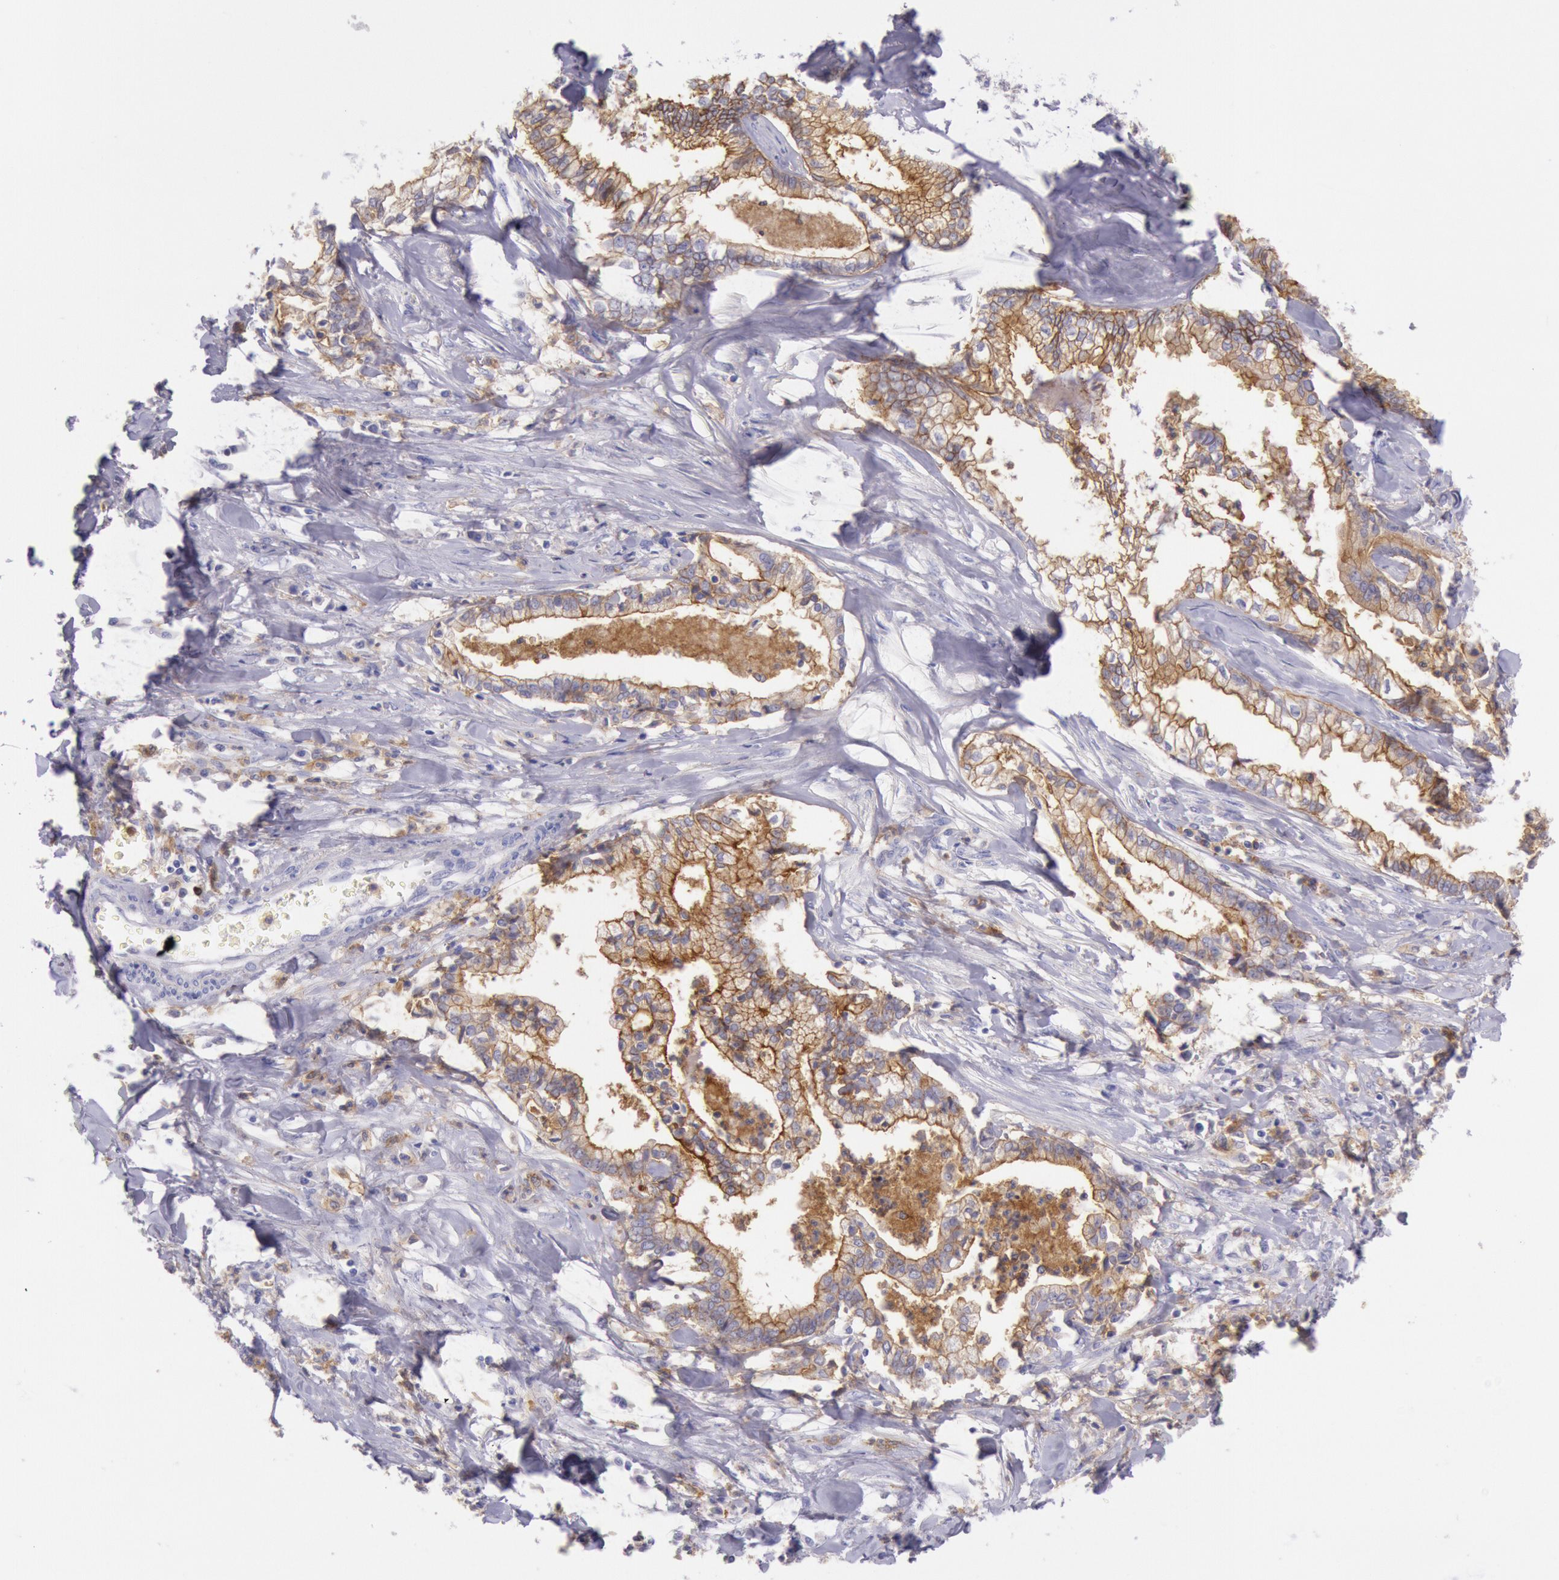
{"staining": {"intensity": "moderate", "quantity": ">75%", "location": "cytoplasmic/membranous"}, "tissue": "liver cancer", "cell_type": "Tumor cells", "image_type": "cancer", "snomed": [{"axis": "morphology", "description": "Cholangiocarcinoma"}, {"axis": "topography", "description": "Liver"}], "caption": "Liver cholangiocarcinoma was stained to show a protein in brown. There is medium levels of moderate cytoplasmic/membranous expression in about >75% of tumor cells.", "gene": "LYN", "patient": {"sex": "male", "age": 57}}